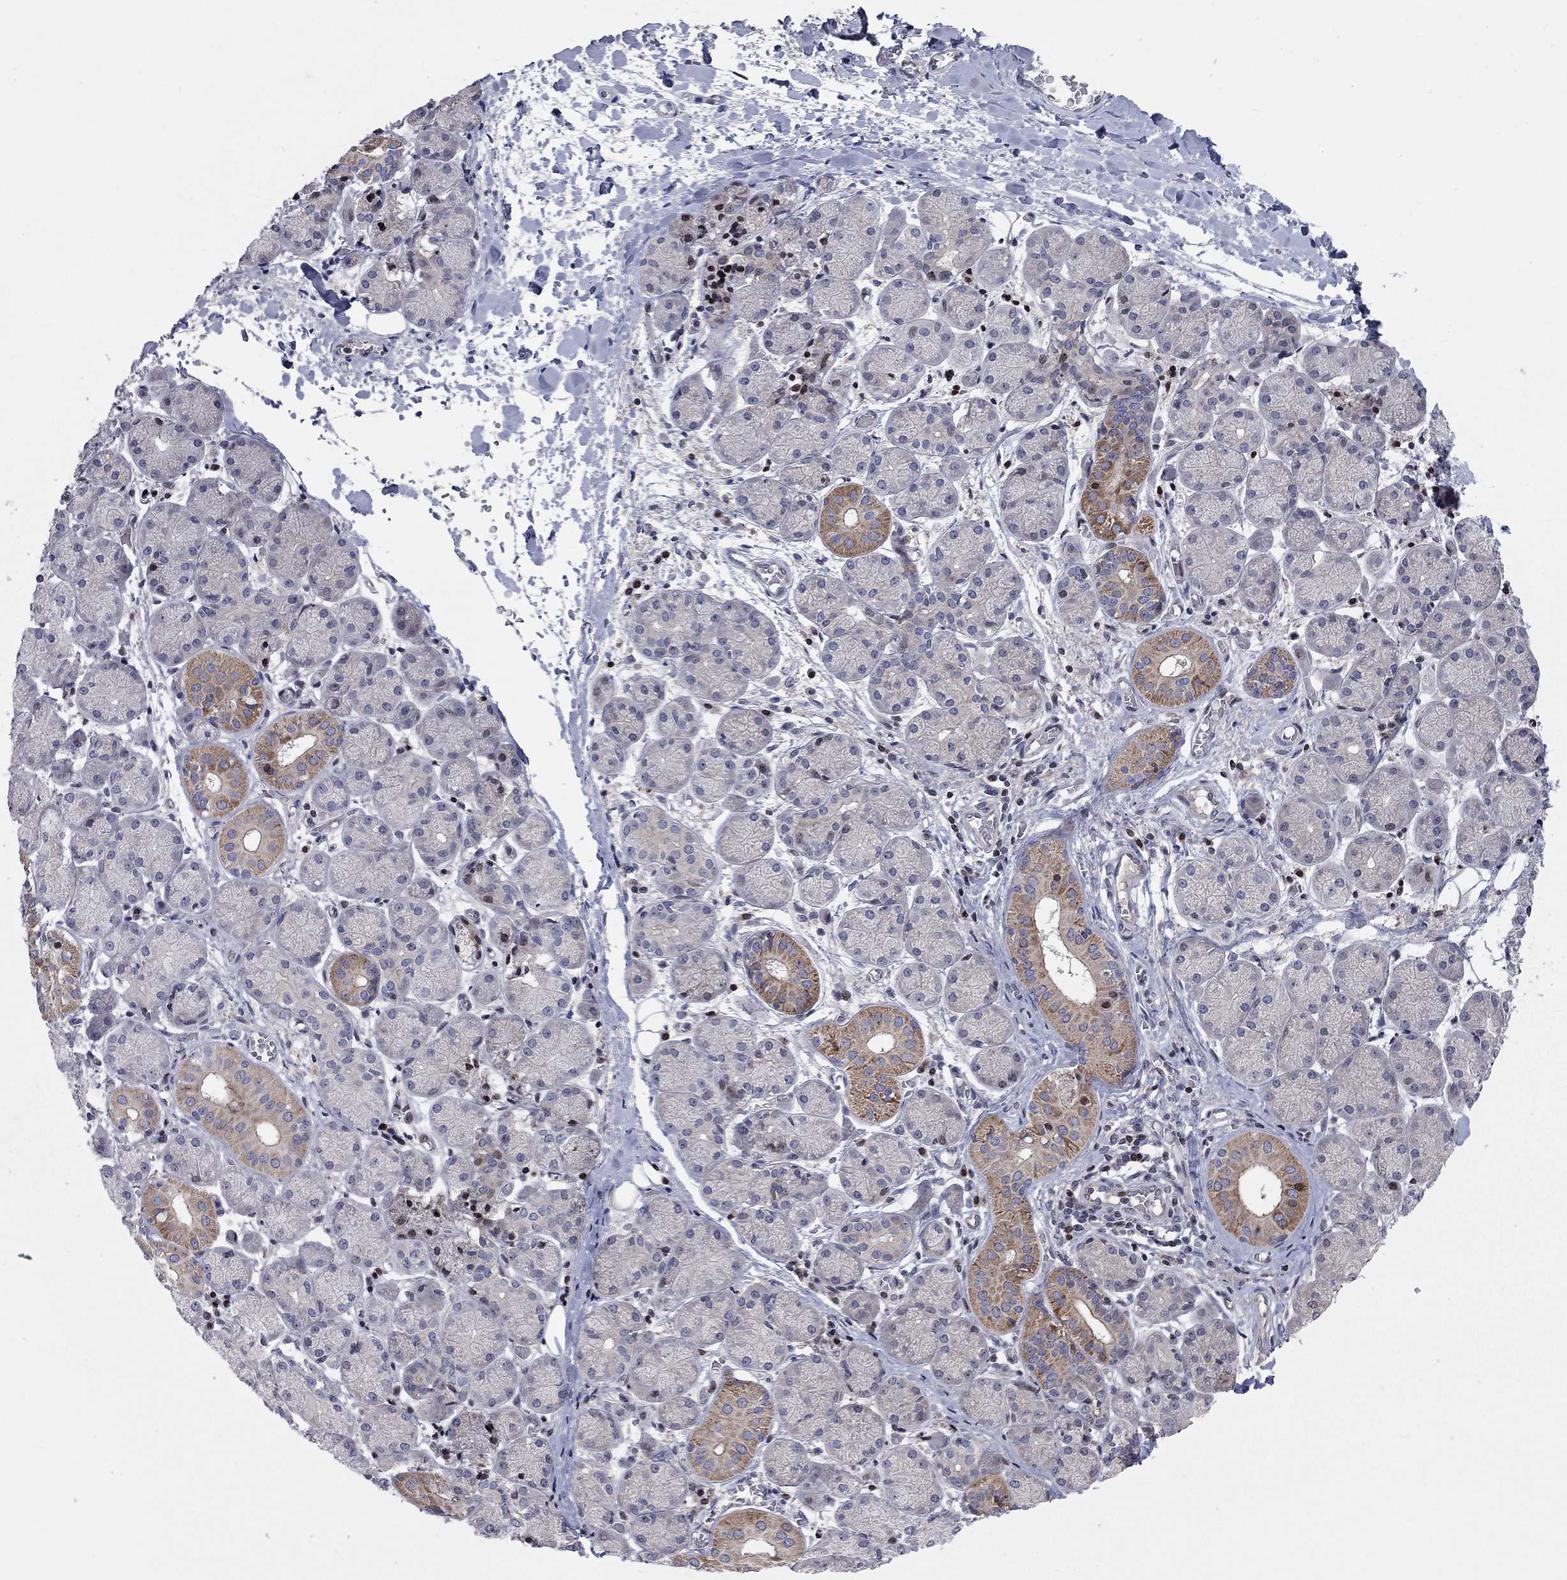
{"staining": {"intensity": "strong", "quantity": "<25%", "location": "cytoplasmic/membranous"}, "tissue": "salivary gland", "cell_type": "Glandular cells", "image_type": "normal", "snomed": [{"axis": "morphology", "description": "Normal tissue, NOS"}, {"axis": "topography", "description": "Salivary gland"}, {"axis": "topography", "description": "Peripheral nerve tissue"}], "caption": "Strong cytoplasmic/membranous staining is appreciated in about <25% of glandular cells in unremarkable salivary gland.", "gene": "ERN2", "patient": {"sex": "female", "age": 24}}